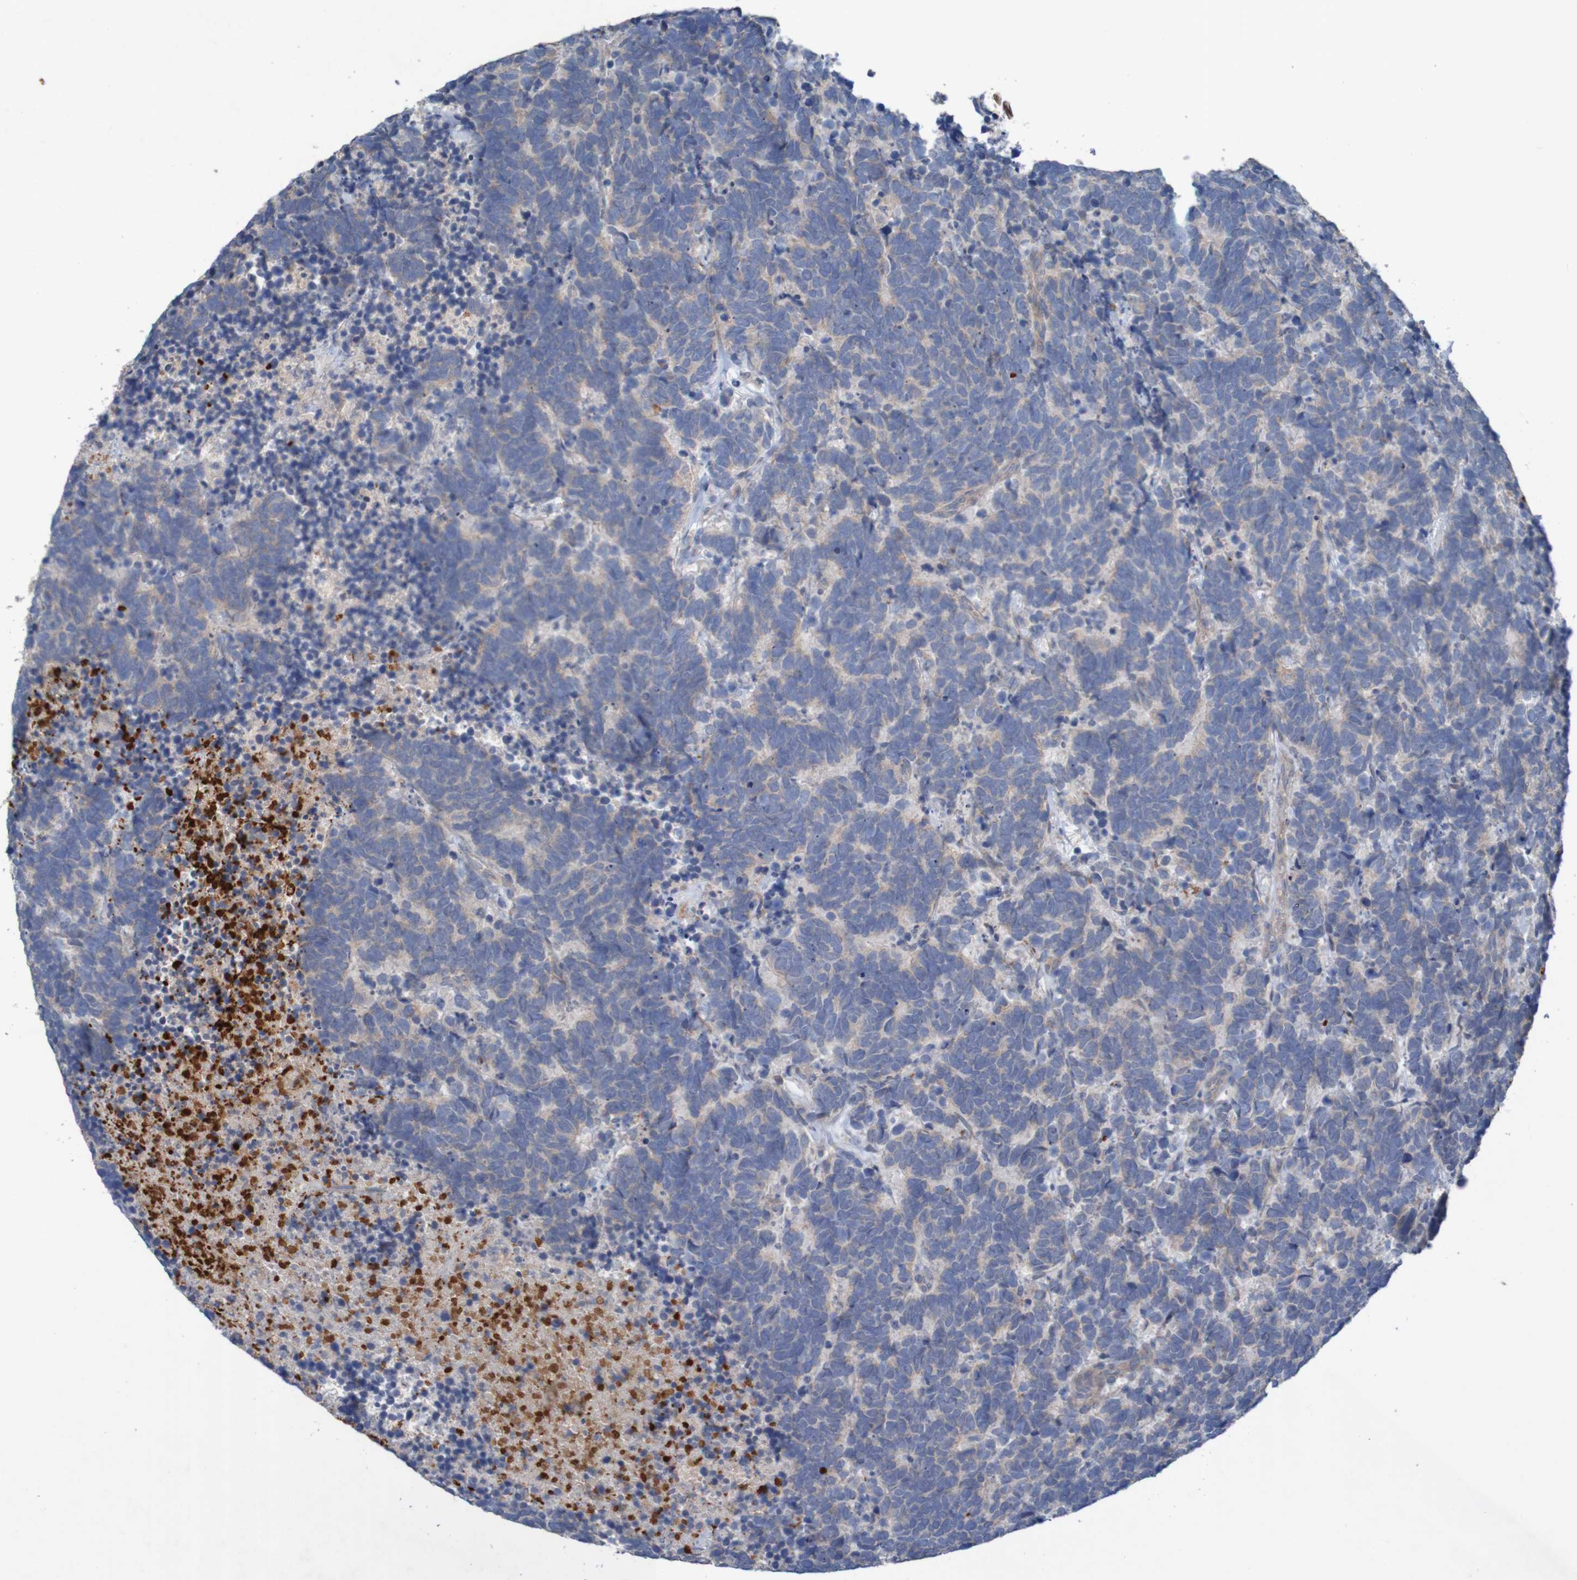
{"staining": {"intensity": "negative", "quantity": "none", "location": "none"}, "tissue": "carcinoid", "cell_type": "Tumor cells", "image_type": "cancer", "snomed": [{"axis": "morphology", "description": "Carcinoma, NOS"}, {"axis": "morphology", "description": "Carcinoid, malignant, NOS"}, {"axis": "topography", "description": "Urinary bladder"}], "caption": "Human carcinoid stained for a protein using IHC reveals no positivity in tumor cells.", "gene": "ANGPT4", "patient": {"sex": "male", "age": 57}}